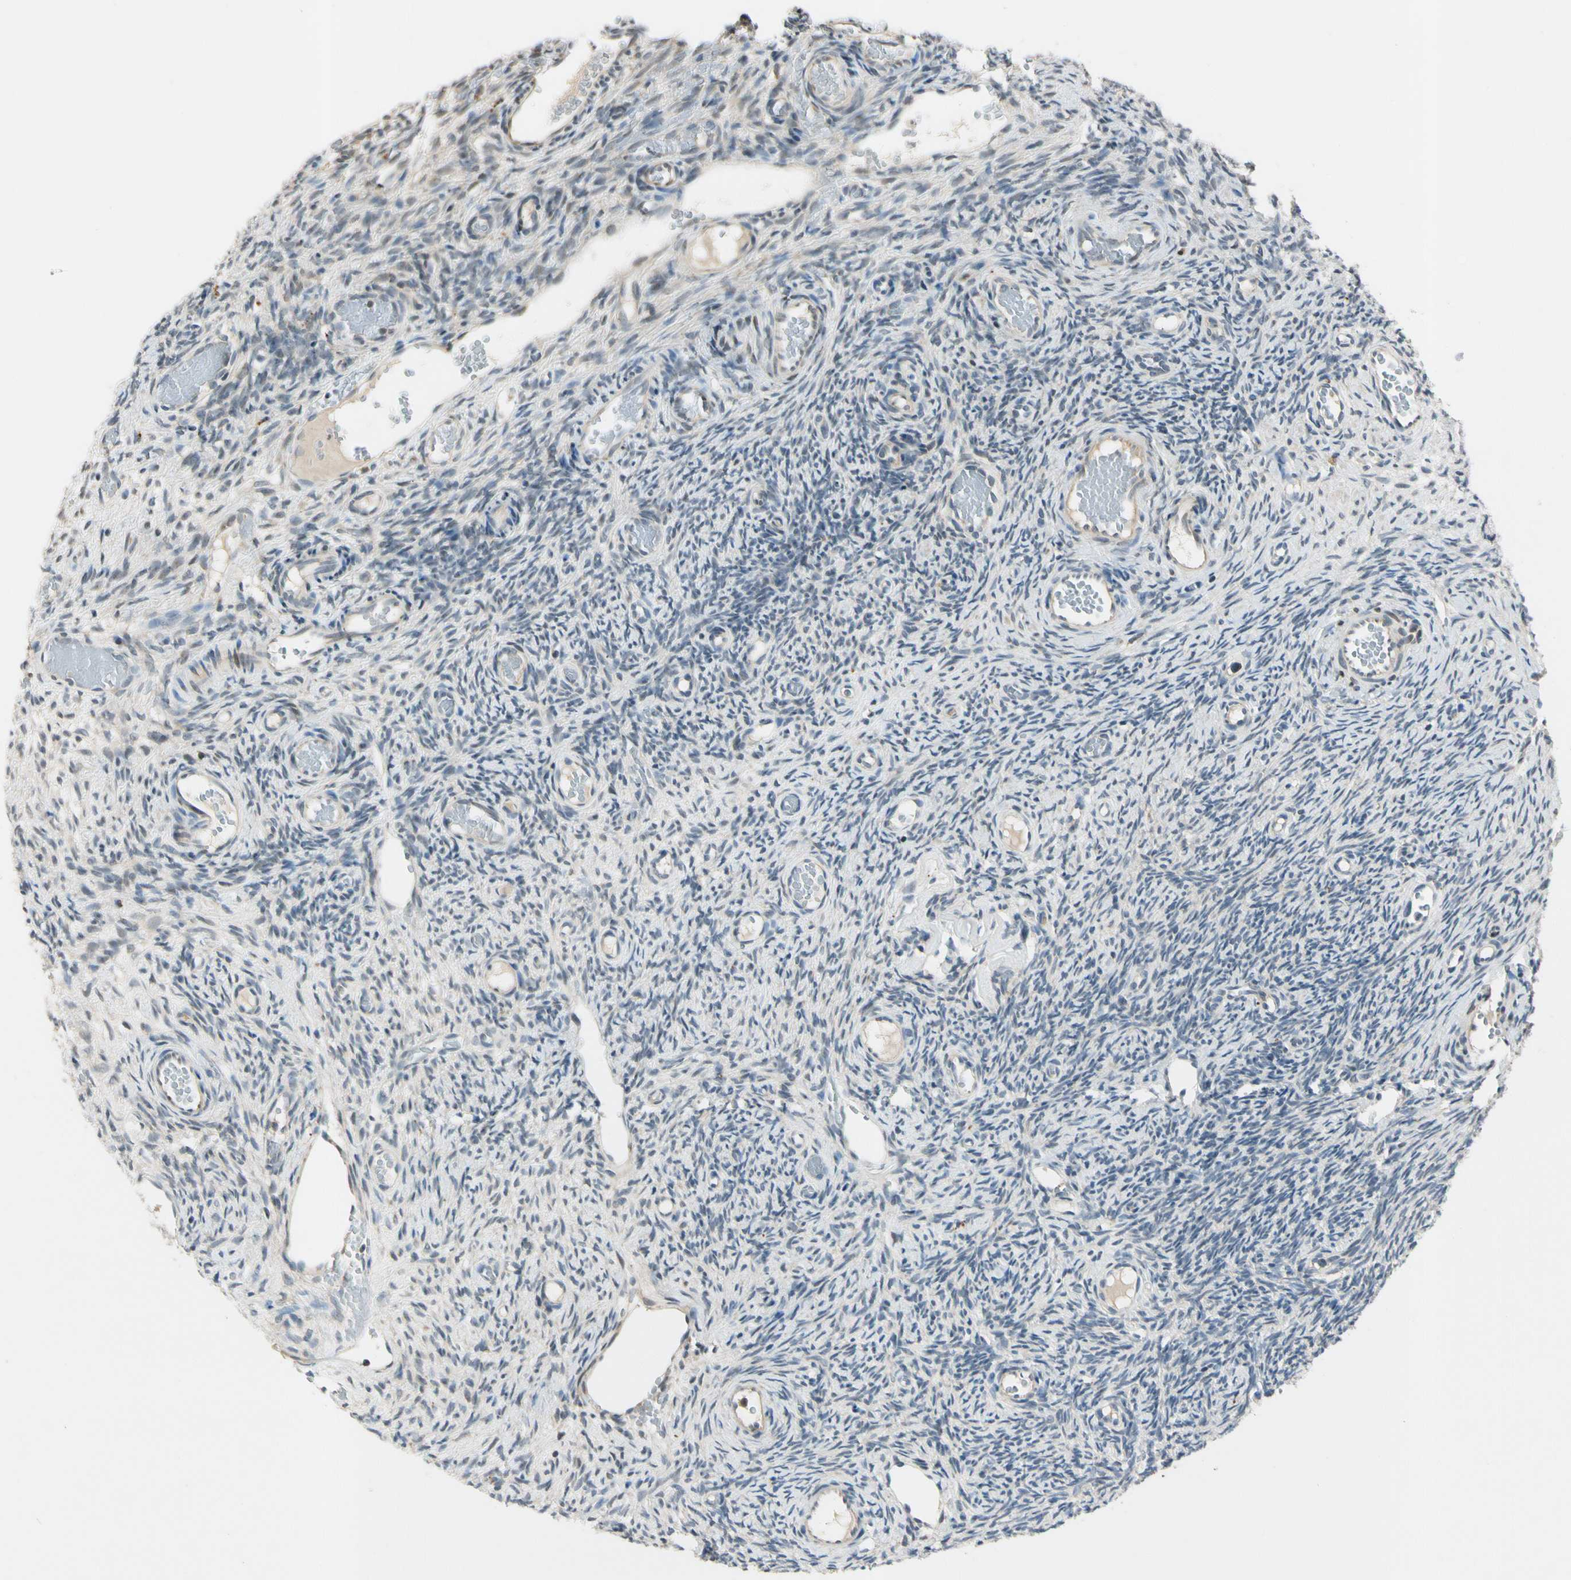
{"staining": {"intensity": "moderate", "quantity": ">75%", "location": "cytoplasmic/membranous"}, "tissue": "ovary", "cell_type": "Follicle cells", "image_type": "normal", "snomed": [{"axis": "morphology", "description": "Normal tissue, NOS"}, {"axis": "topography", "description": "Ovary"}], "caption": "Follicle cells exhibit moderate cytoplasmic/membranous staining in approximately >75% of cells in normal ovary. The staining is performed using DAB (3,3'-diaminobenzidine) brown chromogen to label protein expression. The nuclei are counter-stained blue using hematoxylin.", "gene": "RPS6KB2", "patient": {"sex": "female", "age": 35}}